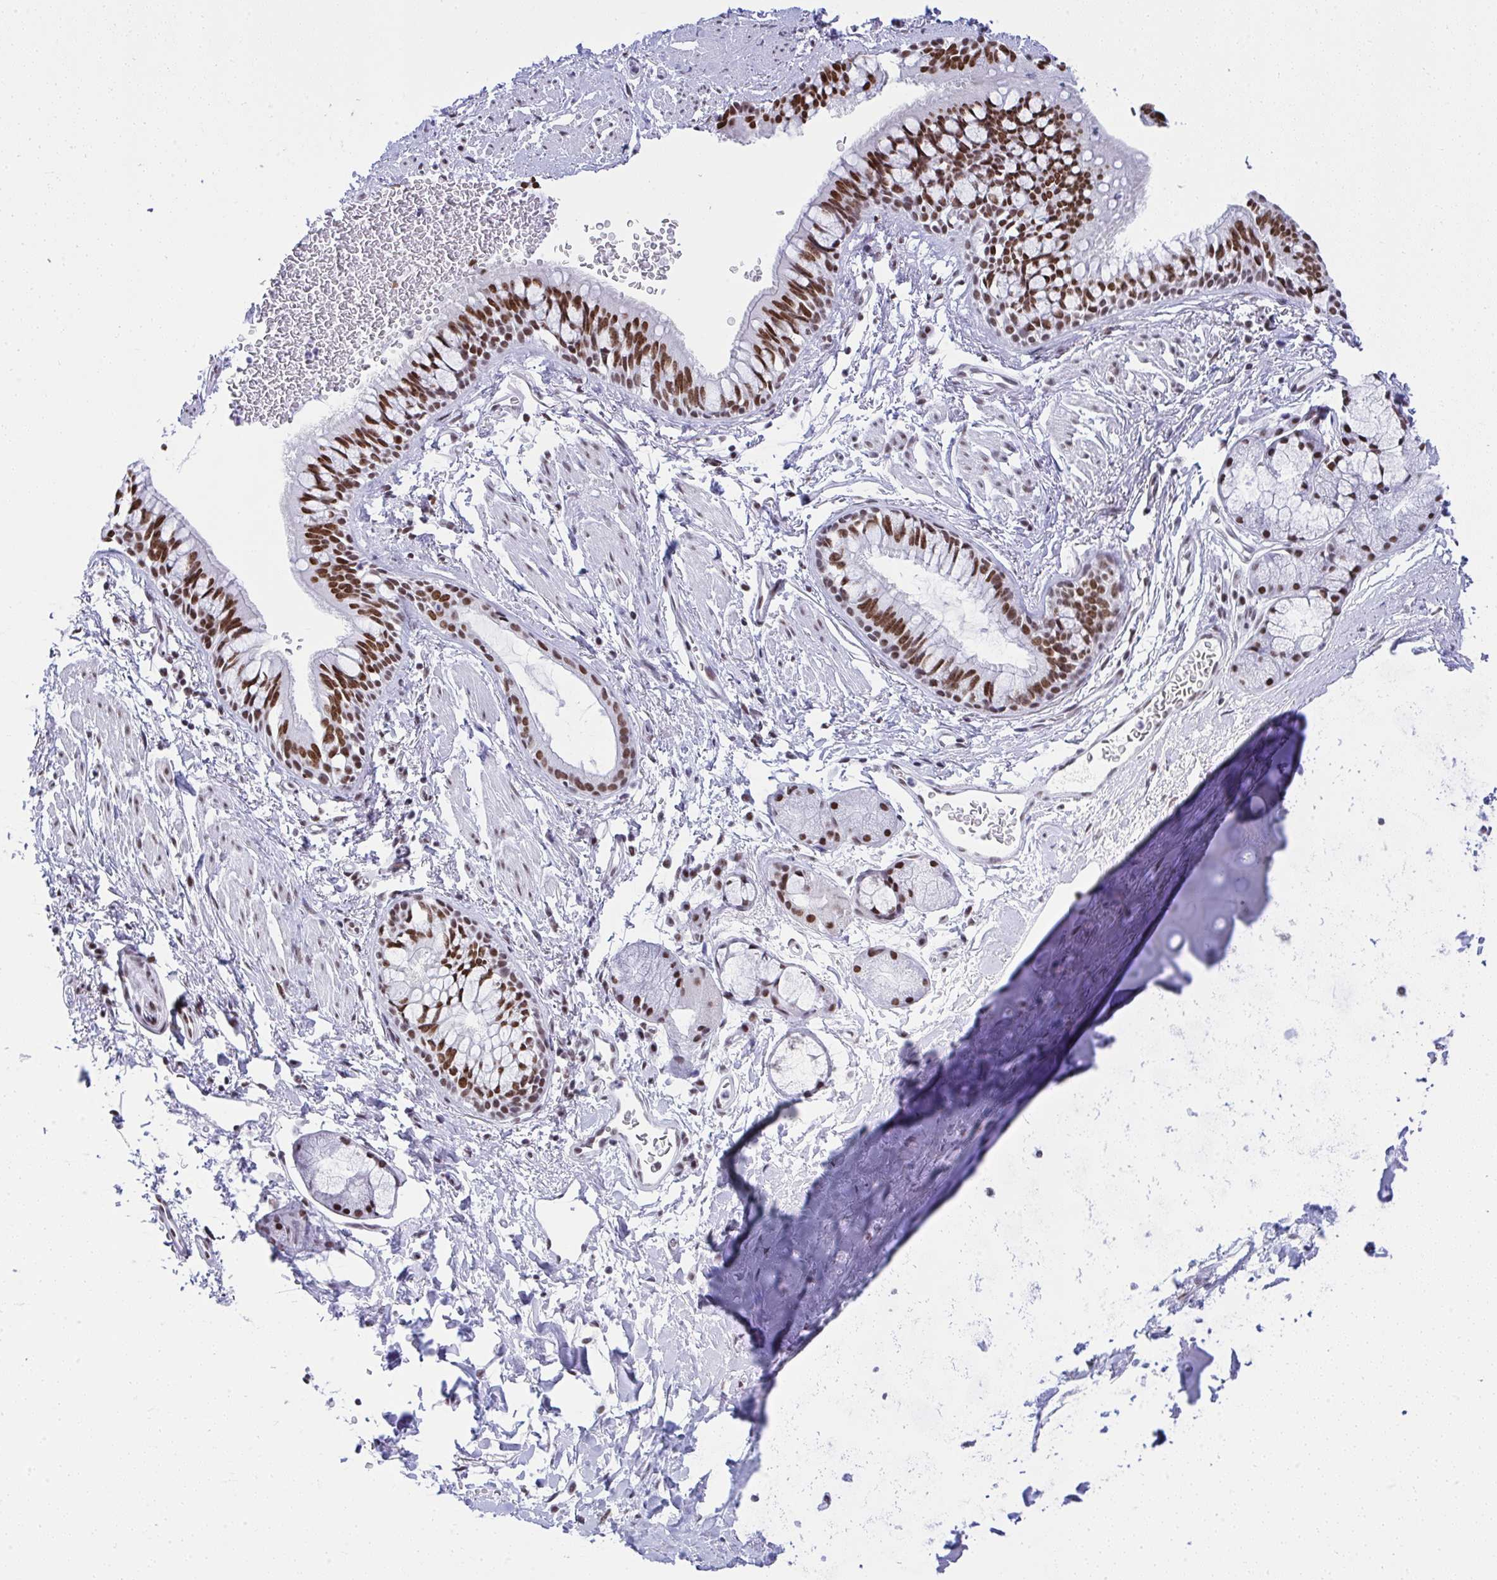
{"staining": {"intensity": "strong", "quantity": ">75%", "location": "nuclear"}, "tissue": "bronchus", "cell_type": "Respiratory epithelial cells", "image_type": "normal", "snomed": [{"axis": "morphology", "description": "Normal tissue, NOS"}, {"axis": "topography", "description": "Lymph node"}, {"axis": "topography", "description": "Cartilage tissue"}, {"axis": "topography", "description": "Bronchus"}], "caption": "This is an image of immunohistochemistry staining of normal bronchus, which shows strong staining in the nuclear of respiratory epithelial cells.", "gene": "DDX52", "patient": {"sex": "female", "age": 70}}